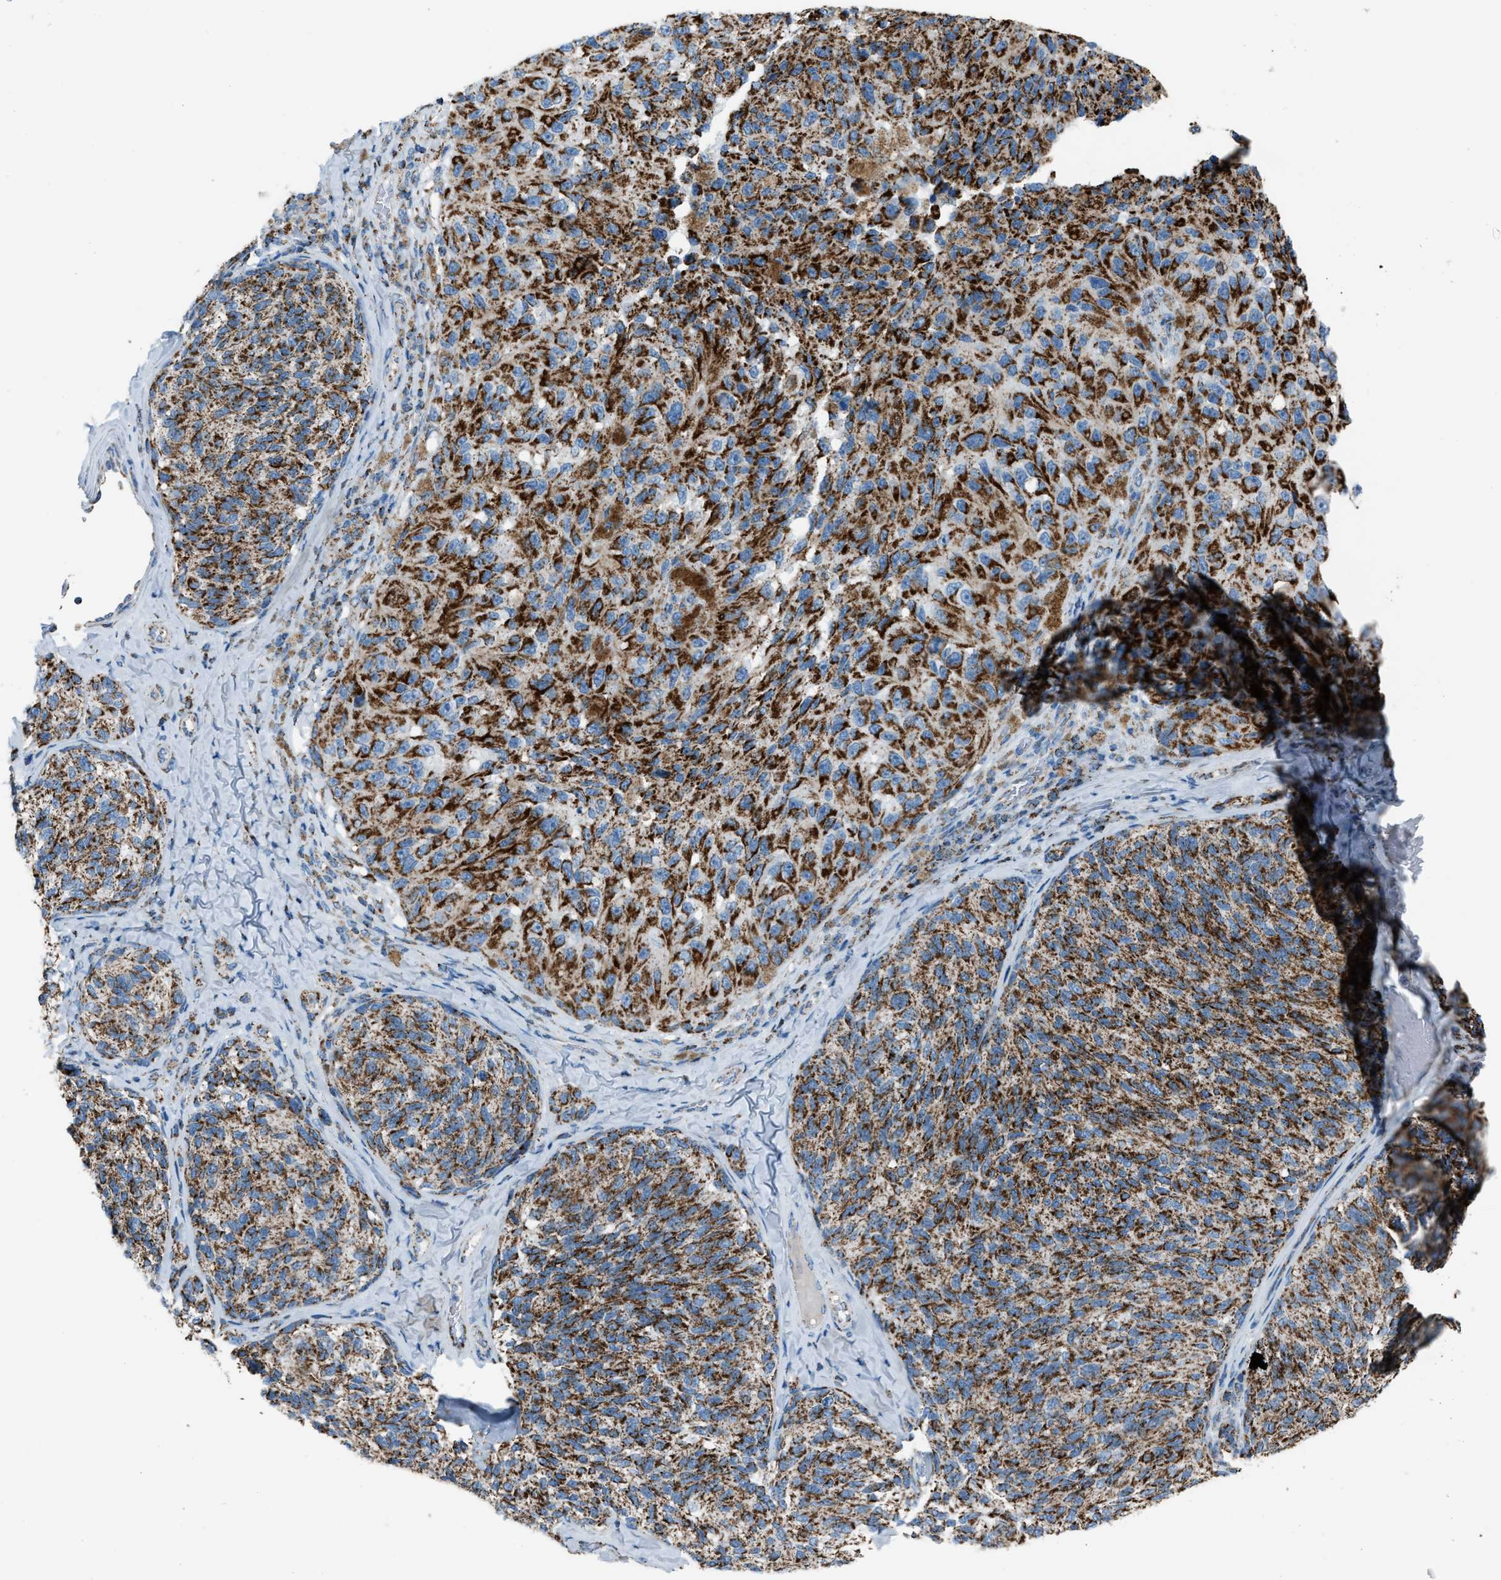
{"staining": {"intensity": "strong", "quantity": ">75%", "location": "cytoplasmic/membranous"}, "tissue": "melanoma", "cell_type": "Tumor cells", "image_type": "cancer", "snomed": [{"axis": "morphology", "description": "Malignant melanoma, NOS"}, {"axis": "topography", "description": "Skin"}], "caption": "Immunohistochemical staining of malignant melanoma exhibits high levels of strong cytoplasmic/membranous protein staining in approximately >75% of tumor cells.", "gene": "MDH2", "patient": {"sex": "female", "age": 73}}